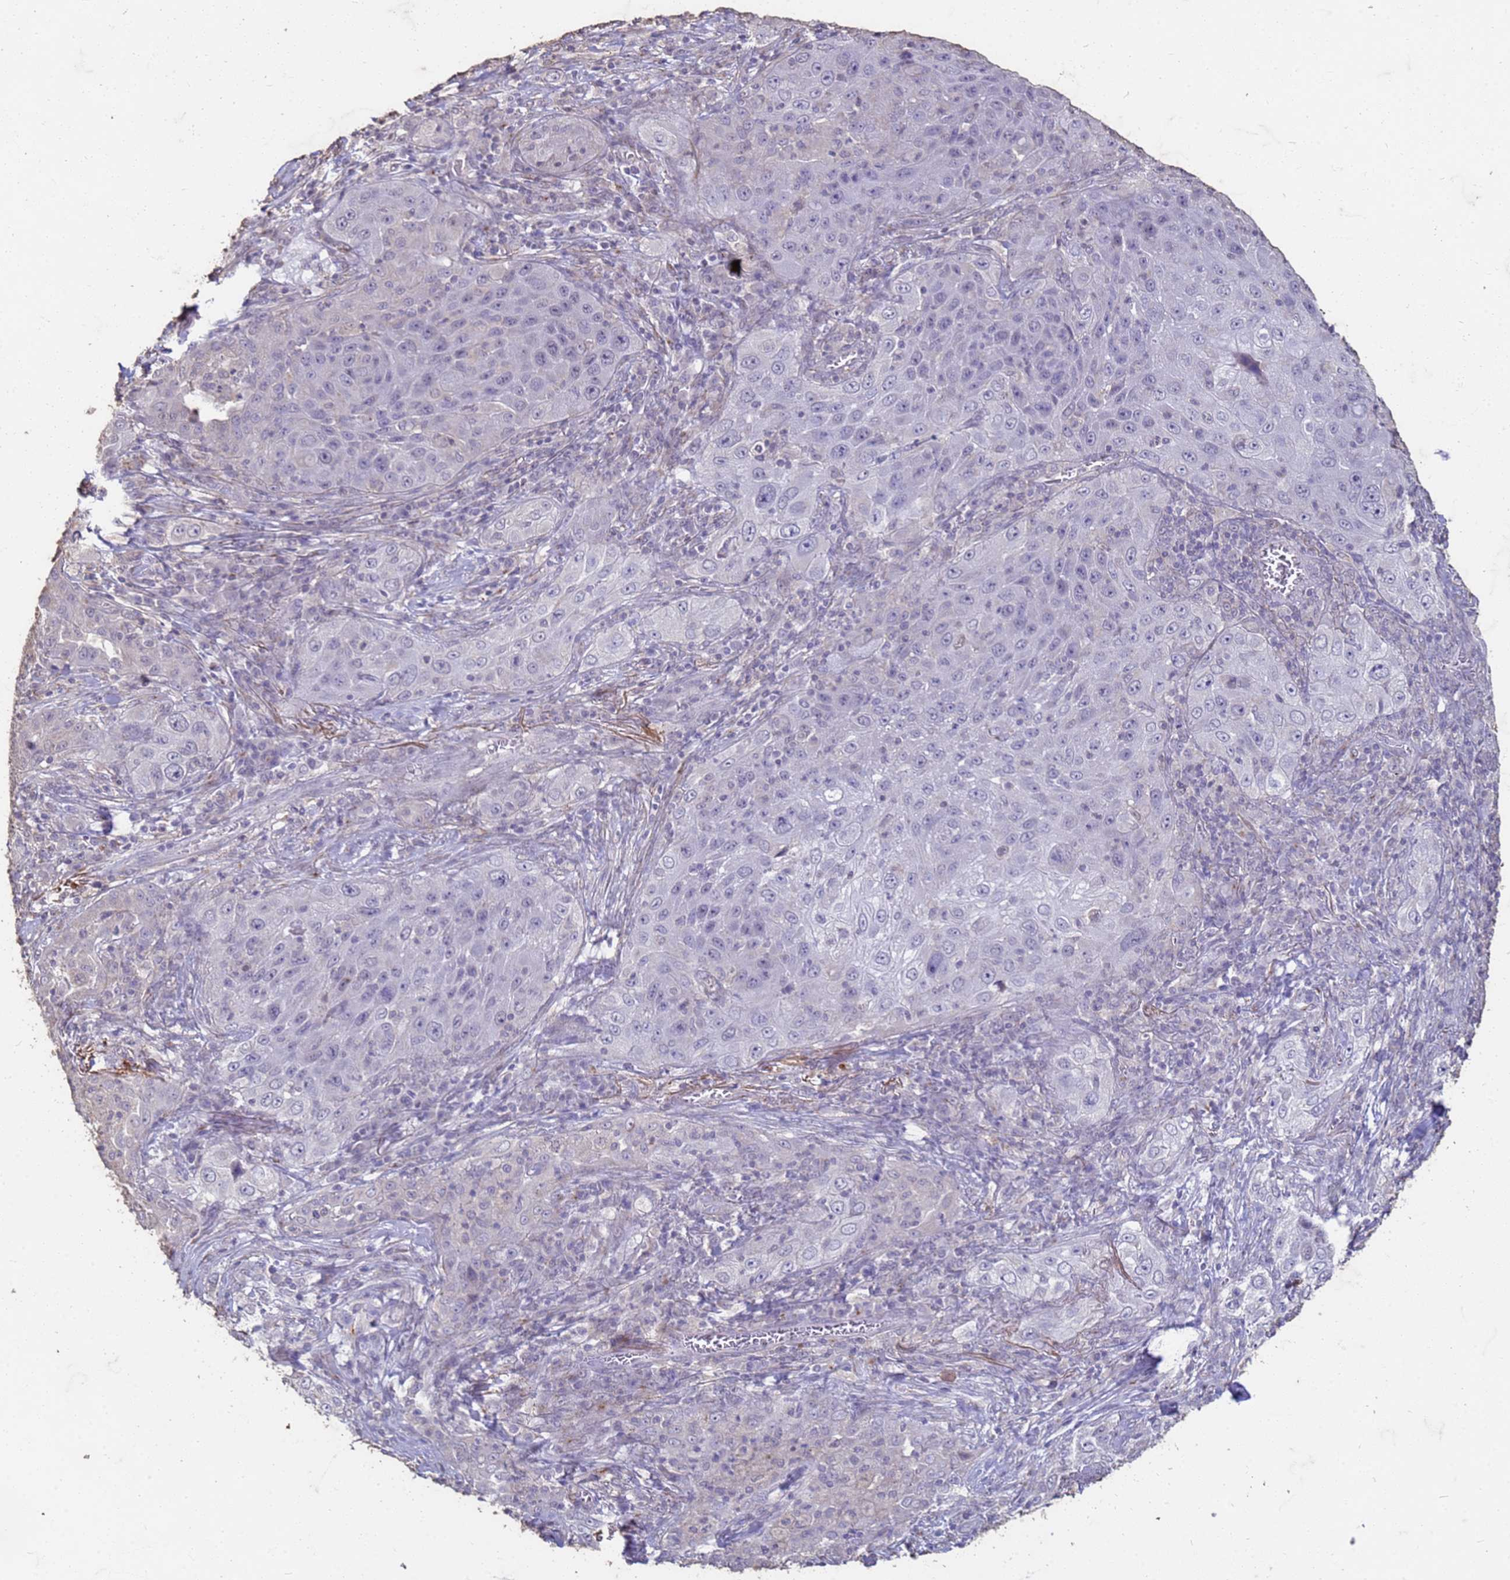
{"staining": {"intensity": "negative", "quantity": "none", "location": "none"}, "tissue": "lung cancer", "cell_type": "Tumor cells", "image_type": "cancer", "snomed": [{"axis": "morphology", "description": "Squamous cell carcinoma, NOS"}, {"axis": "topography", "description": "Lung"}], "caption": "Immunohistochemistry (IHC) histopathology image of neoplastic tissue: squamous cell carcinoma (lung) stained with DAB exhibits no significant protein staining in tumor cells. (DAB immunohistochemistry visualized using brightfield microscopy, high magnification).", "gene": "SLC25A15", "patient": {"sex": "female", "age": 69}}